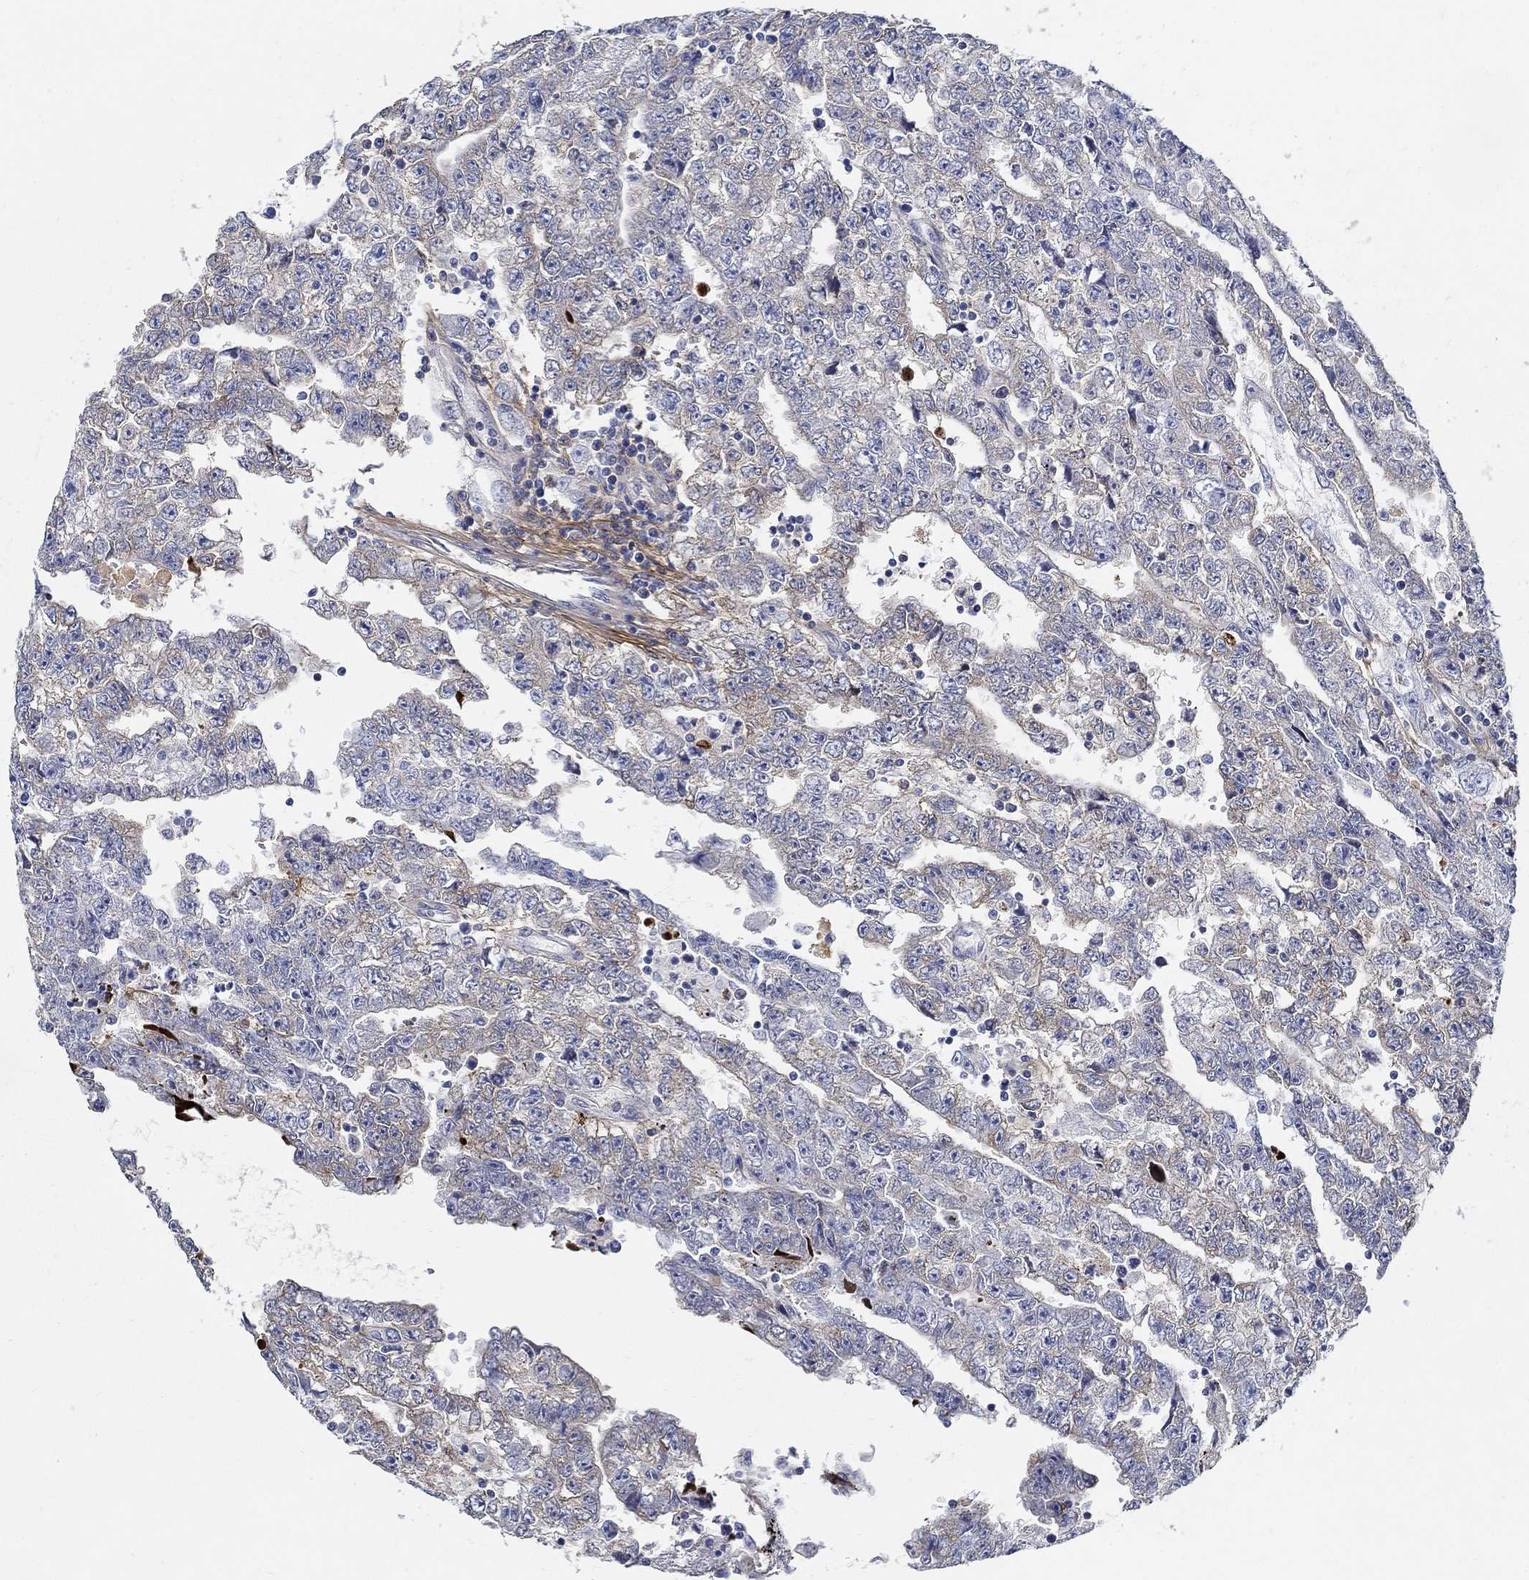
{"staining": {"intensity": "weak", "quantity": "<25%", "location": "cytoplasmic/membranous"}, "tissue": "testis cancer", "cell_type": "Tumor cells", "image_type": "cancer", "snomed": [{"axis": "morphology", "description": "Carcinoma, Embryonal, NOS"}, {"axis": "topography", "description": "Testis"}], "caption": "A histopathology image of human testis cancer is negative for staining in tumor cells.", "gene": "TGFBI", "patient": {"sex": "male", "age": 25}}